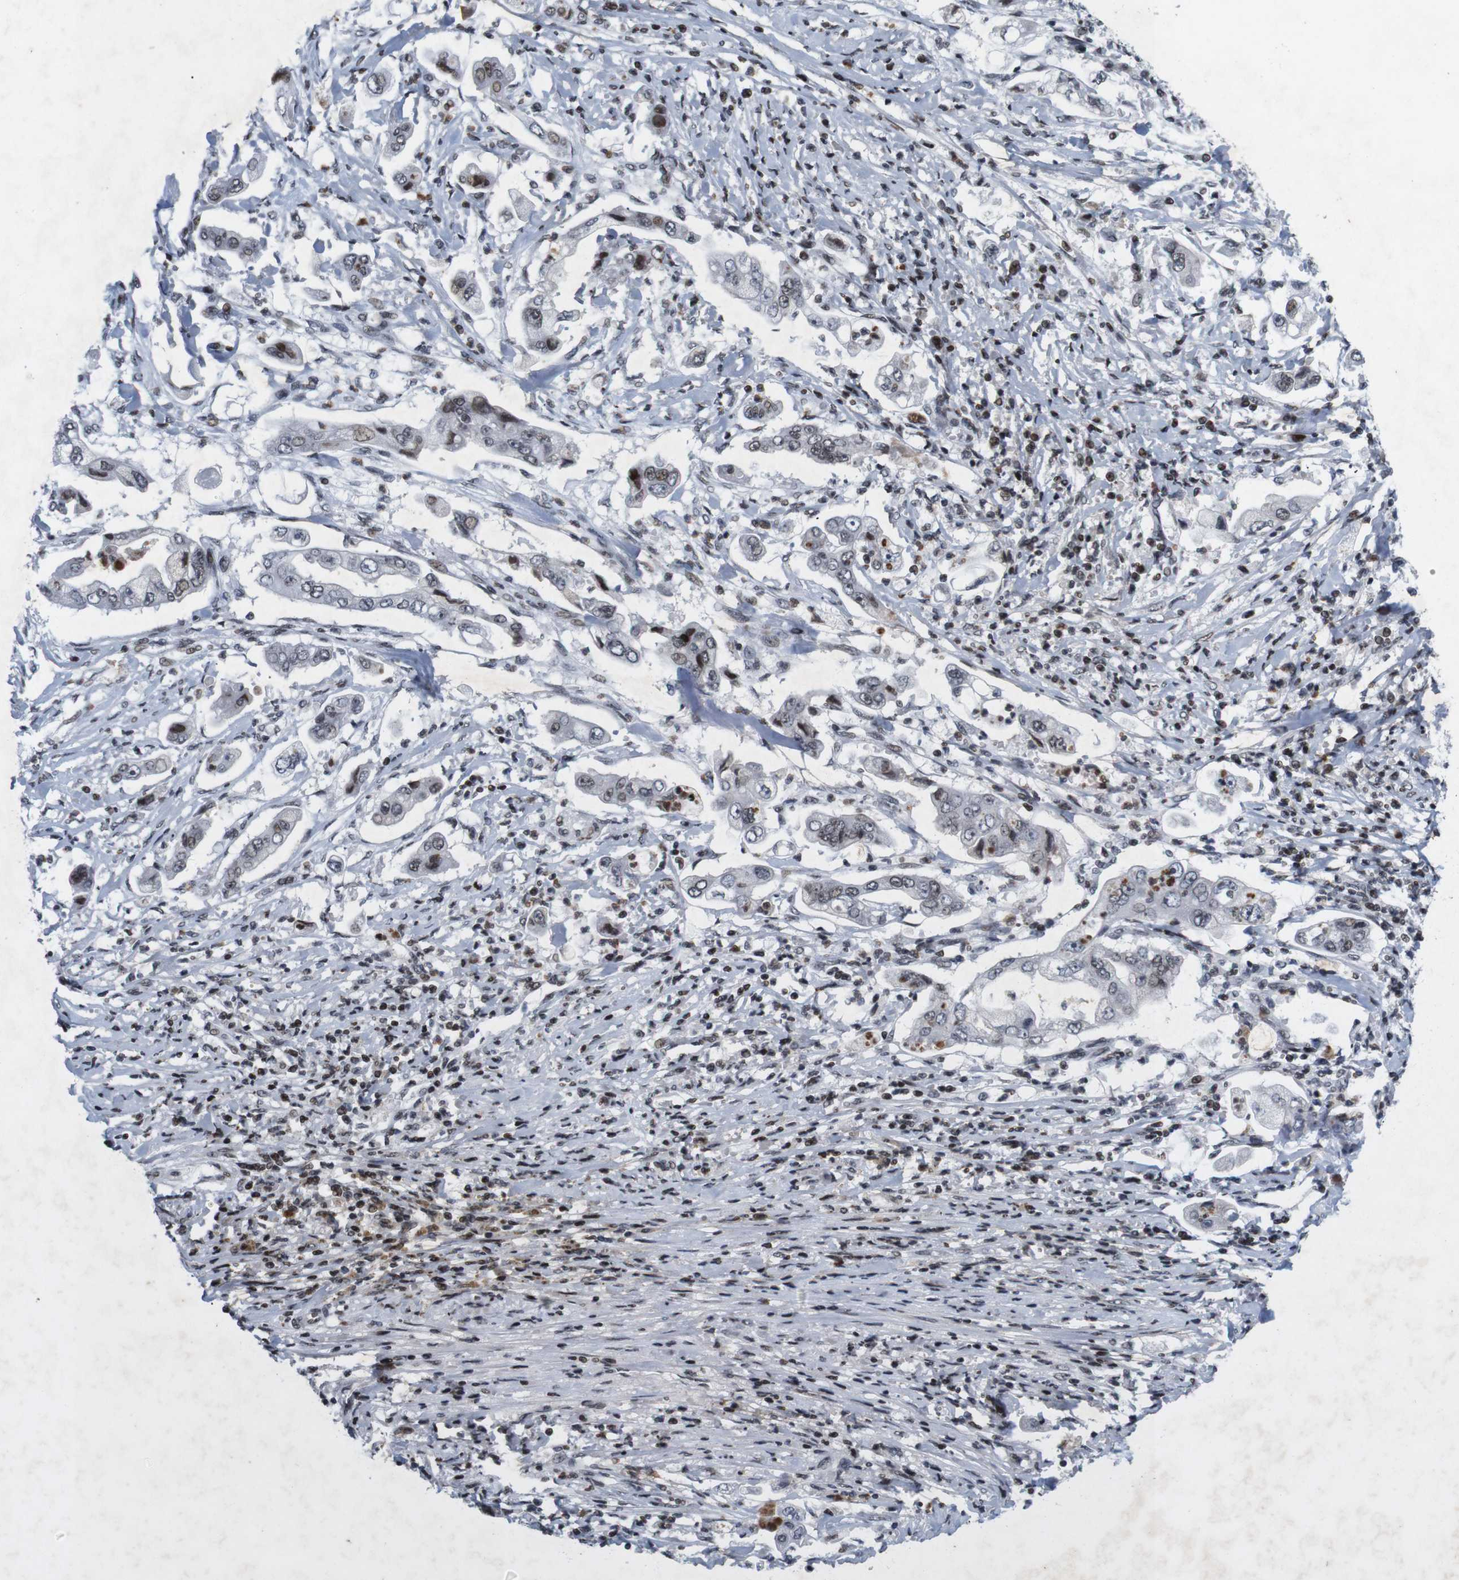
{"staining": {"intensity": "weak", "quantity": ">75%", "location": "nuclear"}, "tissue": "stomach cancer", "cell_type": "Tumor cells", "image_type": "cancer", "snomed": [{"axis": "morphology", "description": "Adenocarcinoma, NOS"}, {"axis": "topography", "description": "Stomach"}], "caption": "A histopathology image showing weak nuclear expression in about >75% of tumor cells in stomach cancer, as visualized by brown immunohistochemical staining.", "gene": "MAGEH1", "patient": {"sex": "male", "age": 62}}